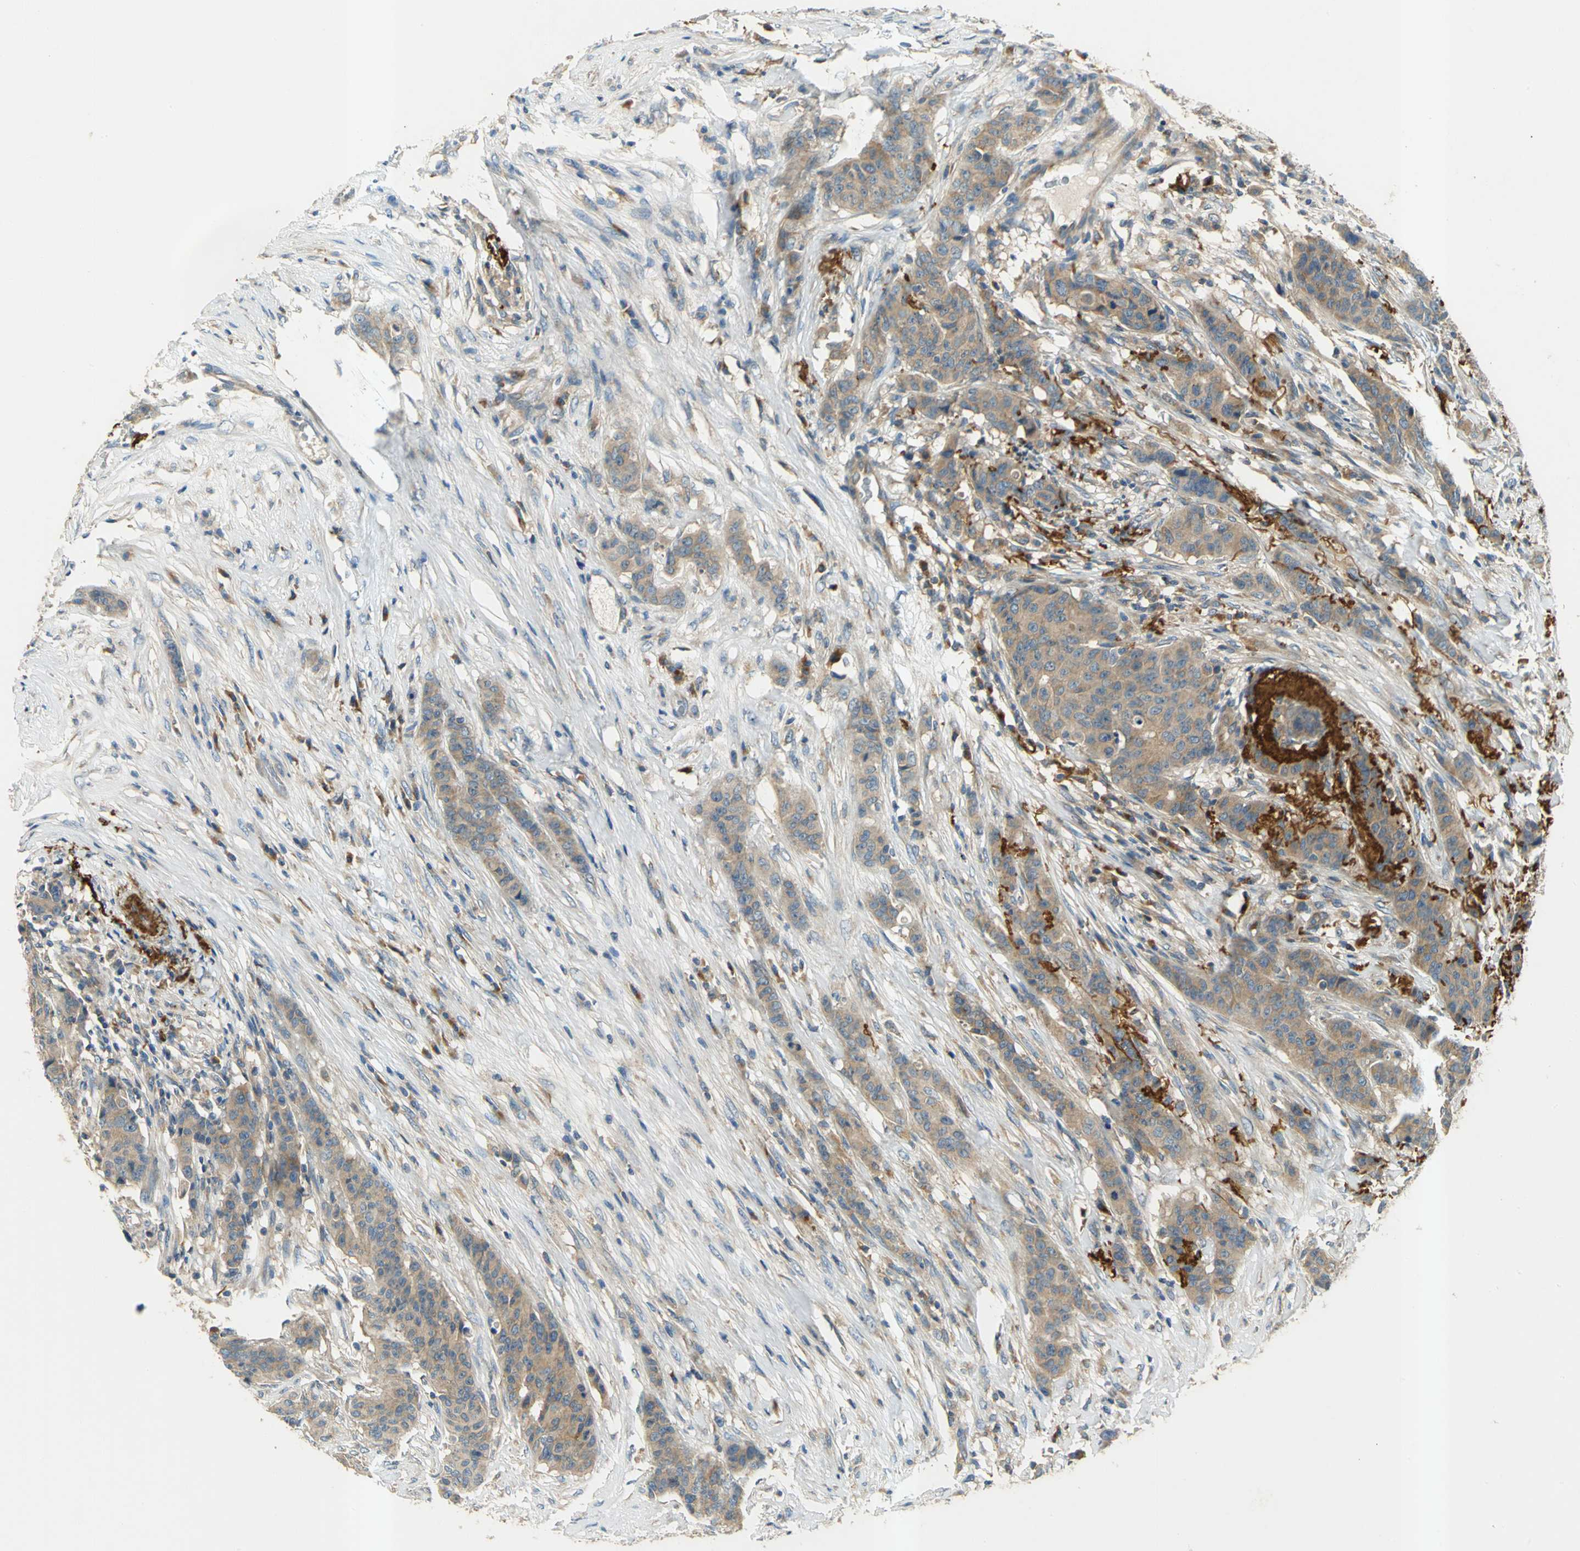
{"staining": {"intensity": "weak", "quantity": ">75%", "location": "cytoplasmic/membranous"}, "tissue": "breast cancer", "cell_type": "Tumor cells", "image_type": "cancer", "snomed": [{"axis": "morphology", "description": "Duct carcinoma"}, {"axis": "topography", "description": "Breast"}], "caption": "Protein positivity by IHC reveals weak cytoplasmic/membranous positivity in approximately >75% of tumor cells in breast intraductal carcinoma.", "gene": "SLC16A7", "patient": {"sex": "female", "age": 40}}